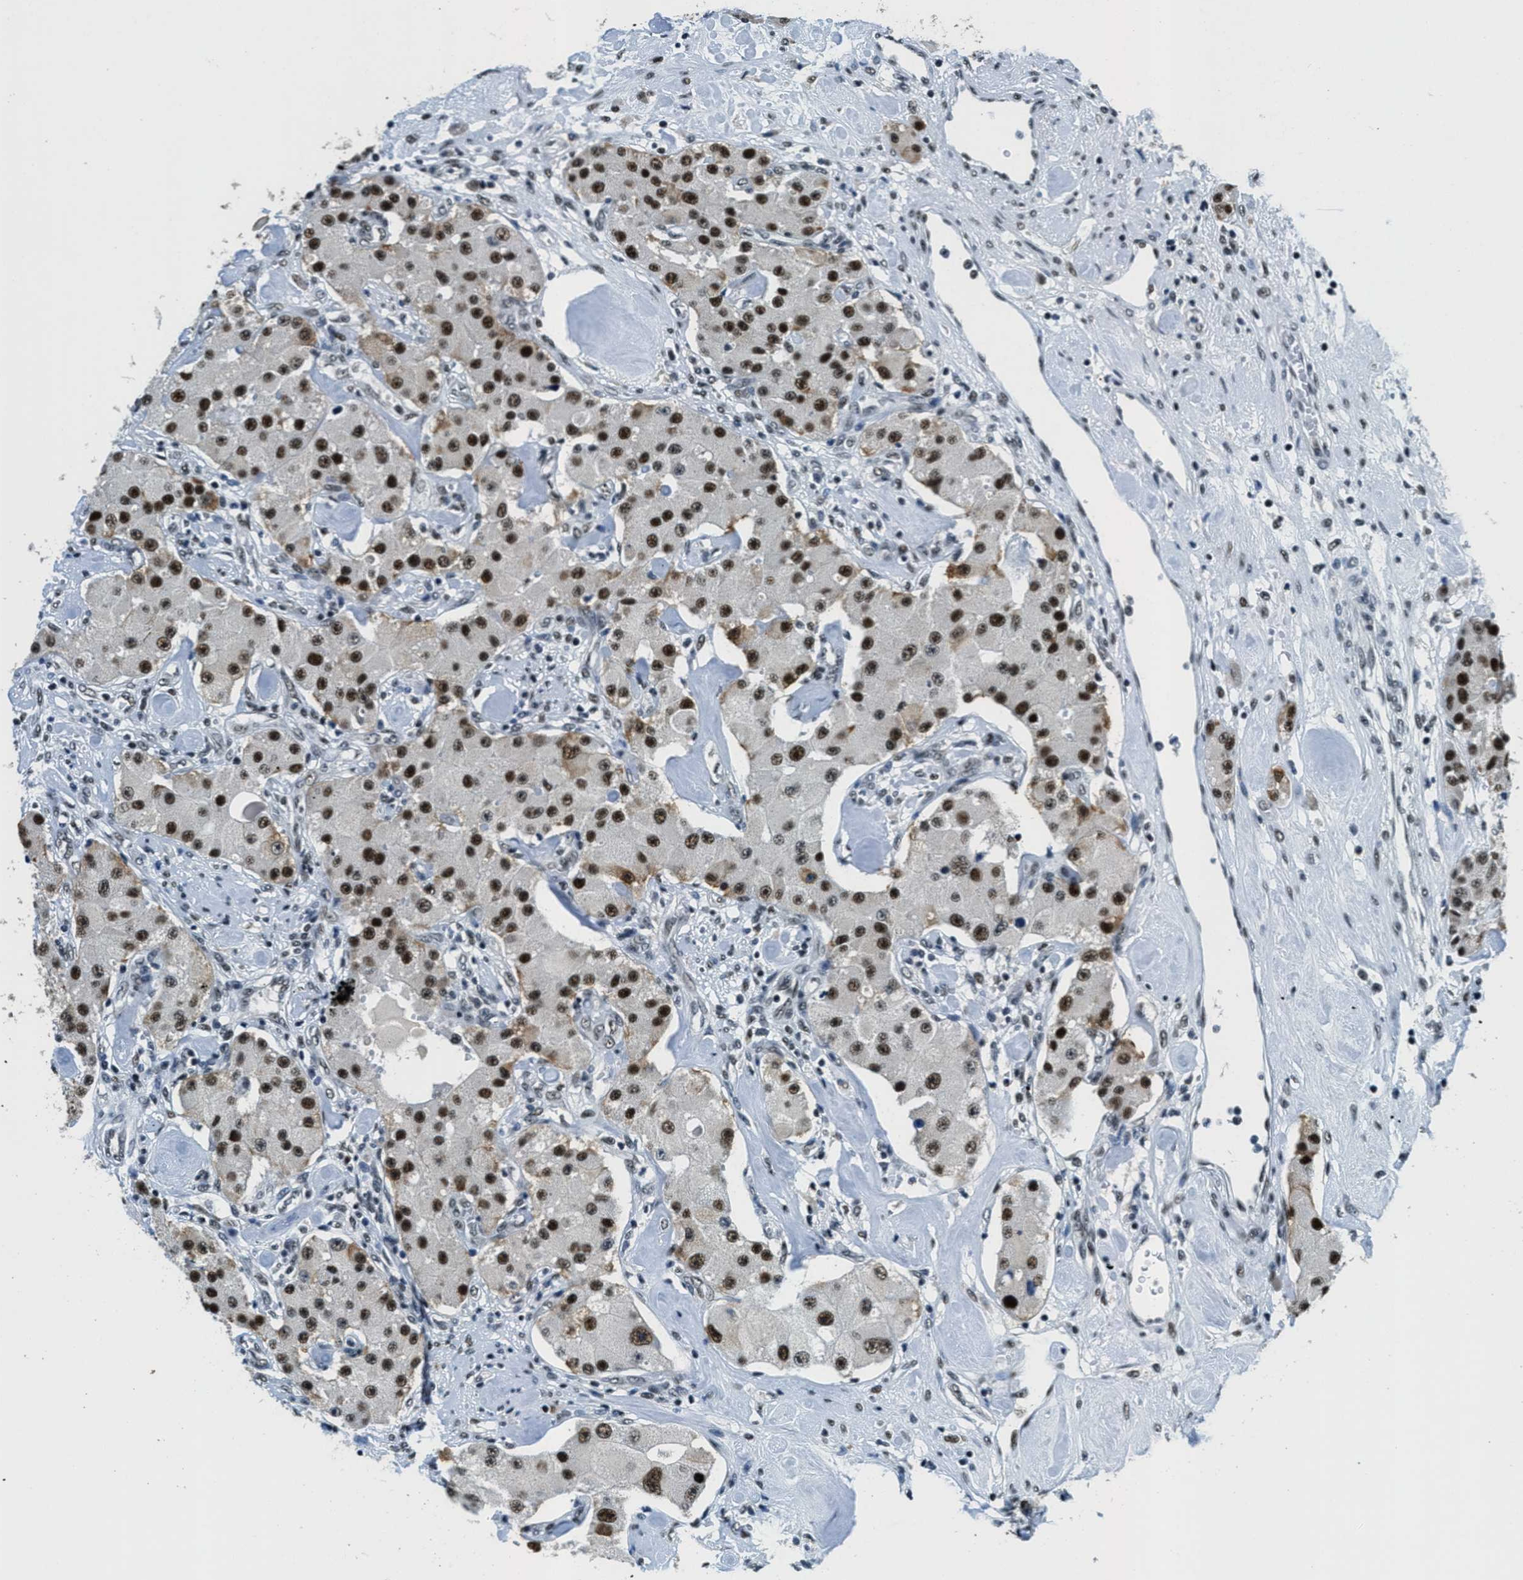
{"staining": {"intensity": "strong", "quantity": ">75%", "location": "nuclear"}, "tissue": "carcinoid", "cell_type": "Tumor cells", "image_type": "cancer", "snomed": [{"axis": "morphology", "description": "Carcinoid, malignant, NOS"}, {"axis": "topography", "description": "Pancreas"}], "caption": "A brown stain highlights strong nuclear positivity of a protein in malignant carcinoid tumor cells. The staining was performed using DAB, with brown indicating positive protein expression. Nuclei are stained blue with hematoxylin.", "gene": "SSB", "patient": {"sex": "male", "age": 41}}